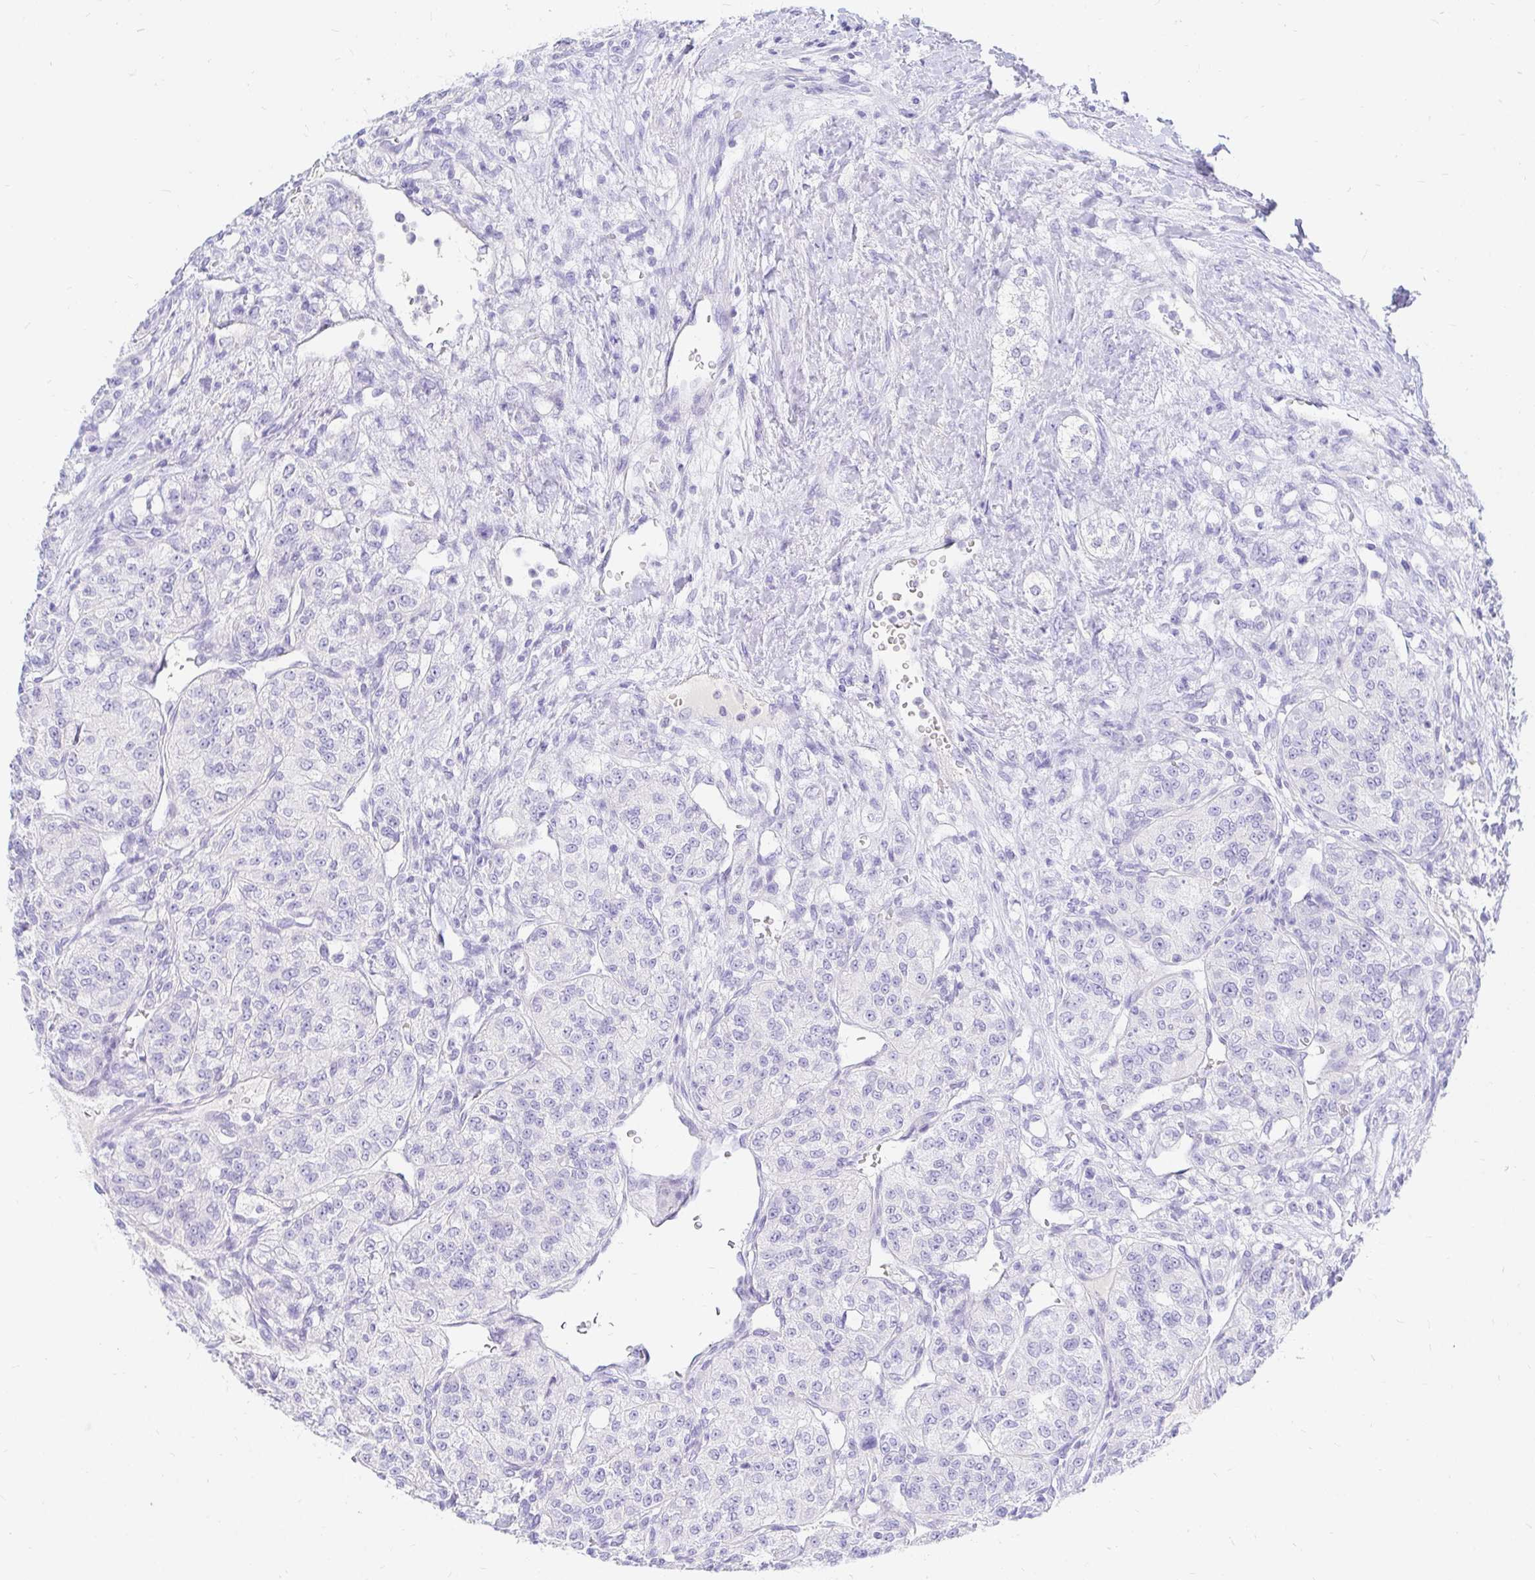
{"staining": {"intensity": "negative", "quantity": "none", "location": "none"}, "tissue": "renal cancer", "cell_type": "Tumor cells", "image_type": "cancer", "snomed": [{"axis": "morphology", "description": "Adenocarcinoma, NOS"}, {"axis": "topography", "description": "Kidney"}], "caption": "Renal cancer was stained to show a protein in brown. There is no significant positivity in tumor cells.", "gene": "NR2E1", "patient": {"sex": "female", "age": 63}}